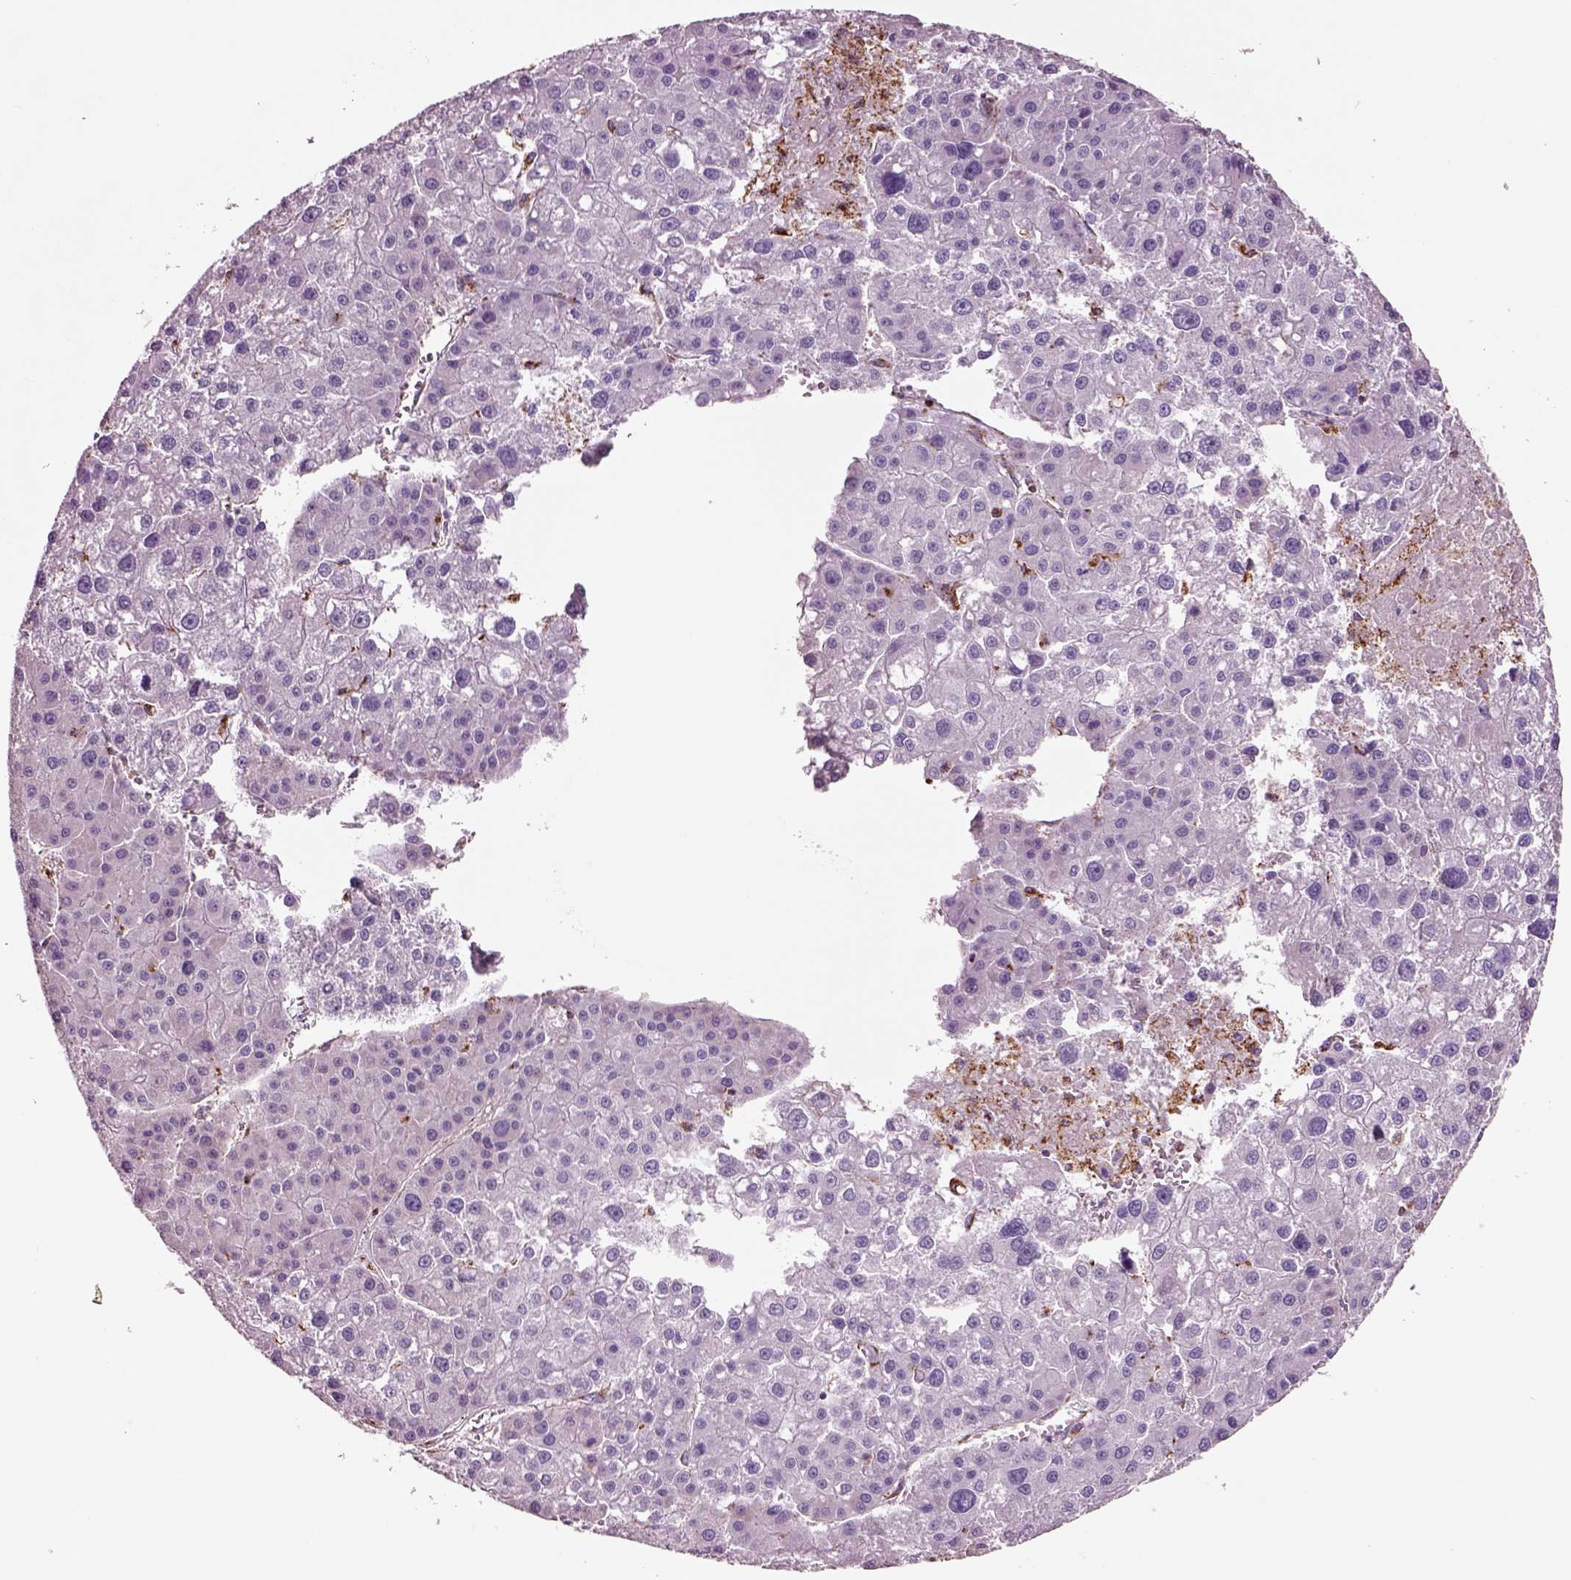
{"staining": {"intensity": "negative", "quantity": "none", "location": "none"}, "tissue": "liver cancer", "cell_type": "Tumor cells", "image_type": "cancer", "snomed": [{"axis": "morphology", "description": "Carcinoma, Hepatocellular, NOS"}, {"axis": "topography", "description": "Liver"}], "caption": "Histopathology image shows no significant protein positivity in tumor cells of liver cancer.", "gene": "SLC25A24", "patient": {"sex": "male", "age": 73}}